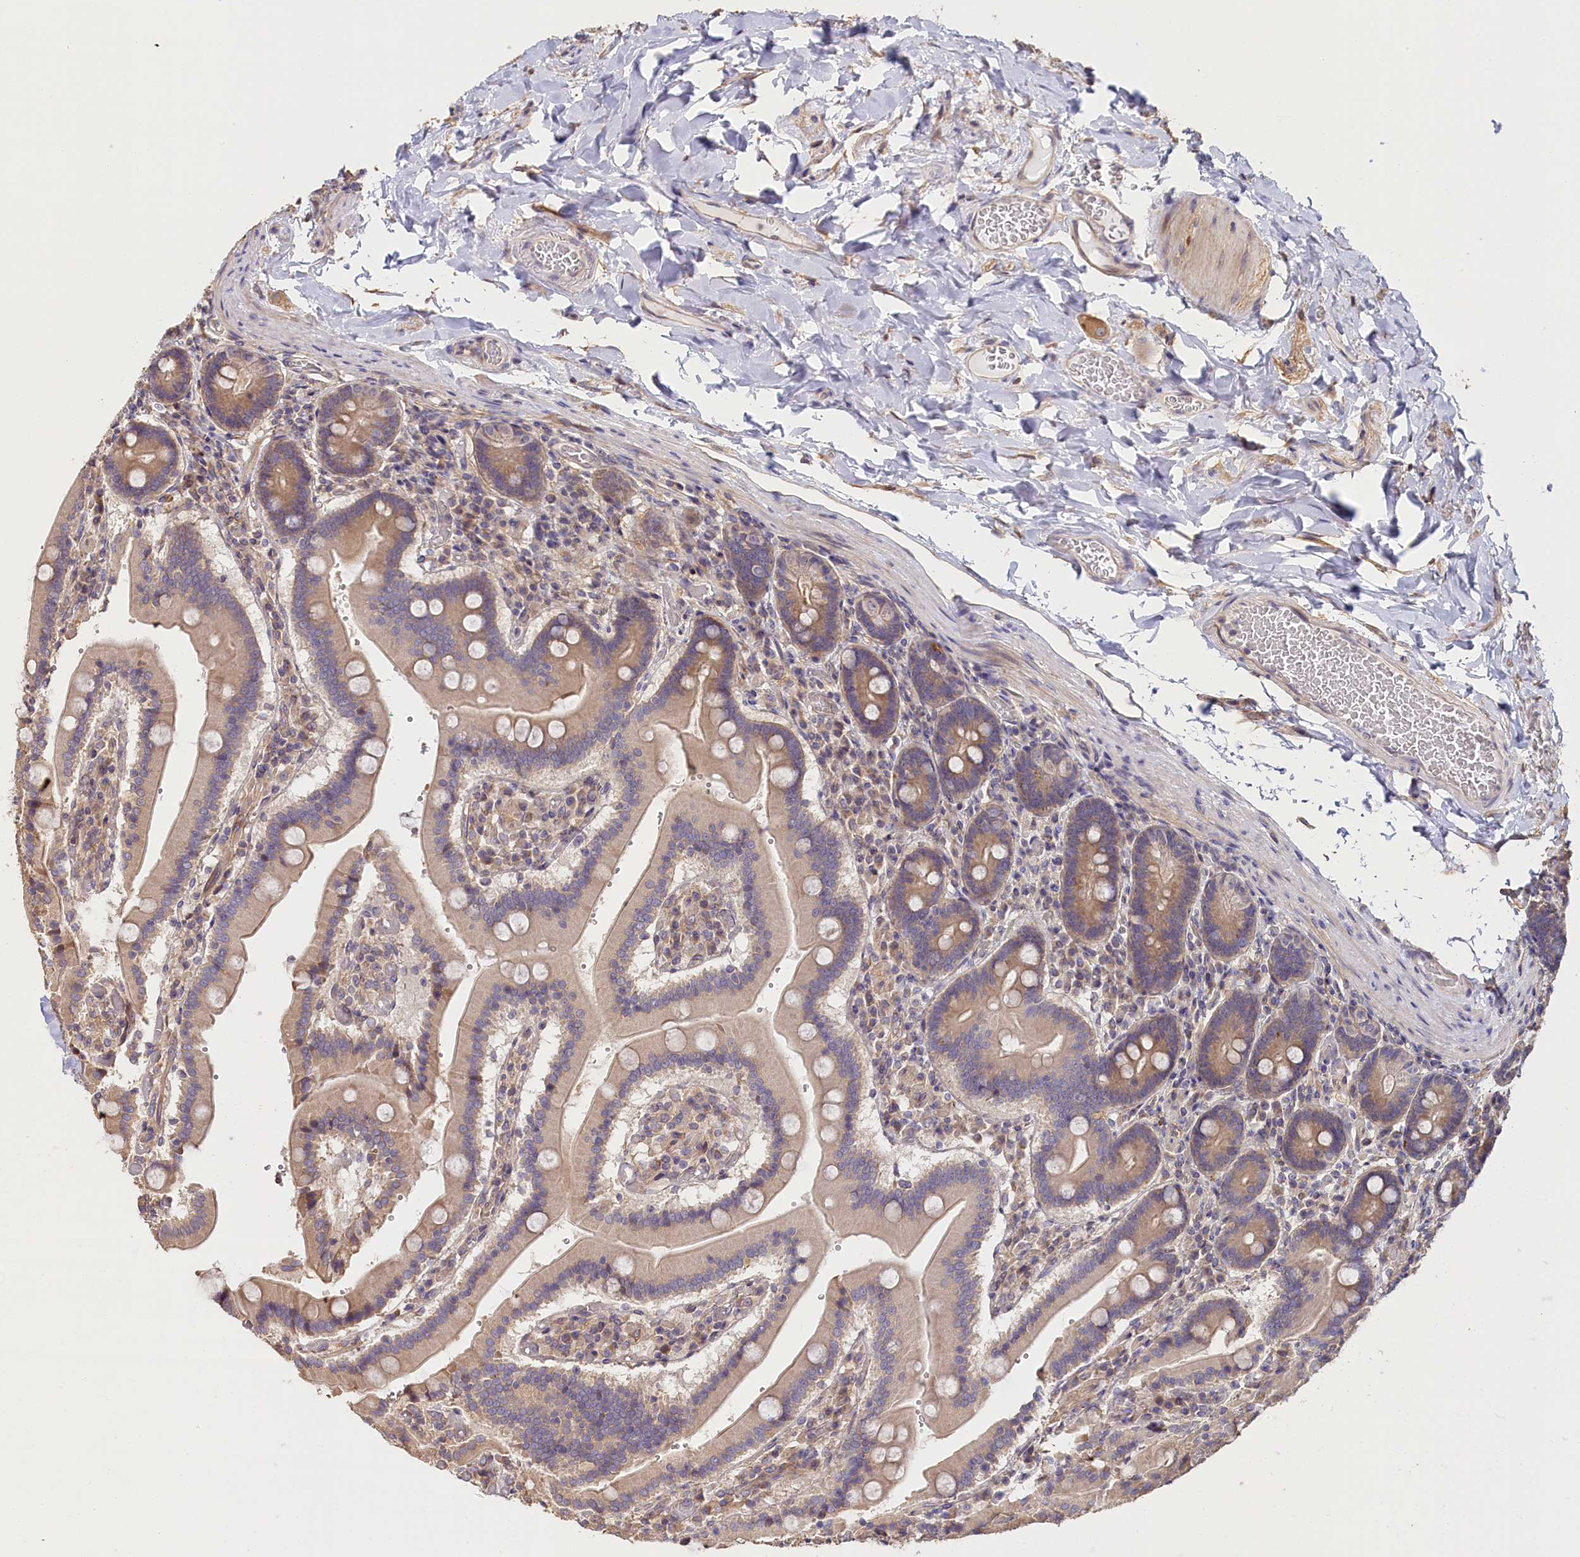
{"staining": {"intensity": "moderate", "quantity": ">75%", "location": "cytoplasmic/membranous"}, "tissue": "duodenum", "cell_type": "Glandular cells", "image_type": "normal", "snomed": [{"axis": "morphology", "description": "Normal tissue, NOS"}, {"axis": "topography", "description": "Duodenum"}], "caption": "DAB immunohistochemical staining of normal human duodenum demonstrates moderate cytoplasmic/membranous protein staining in about >75% of glandular cells.", "gene": "KATNB1", "patient": {"sex": "female", "age": 62}}